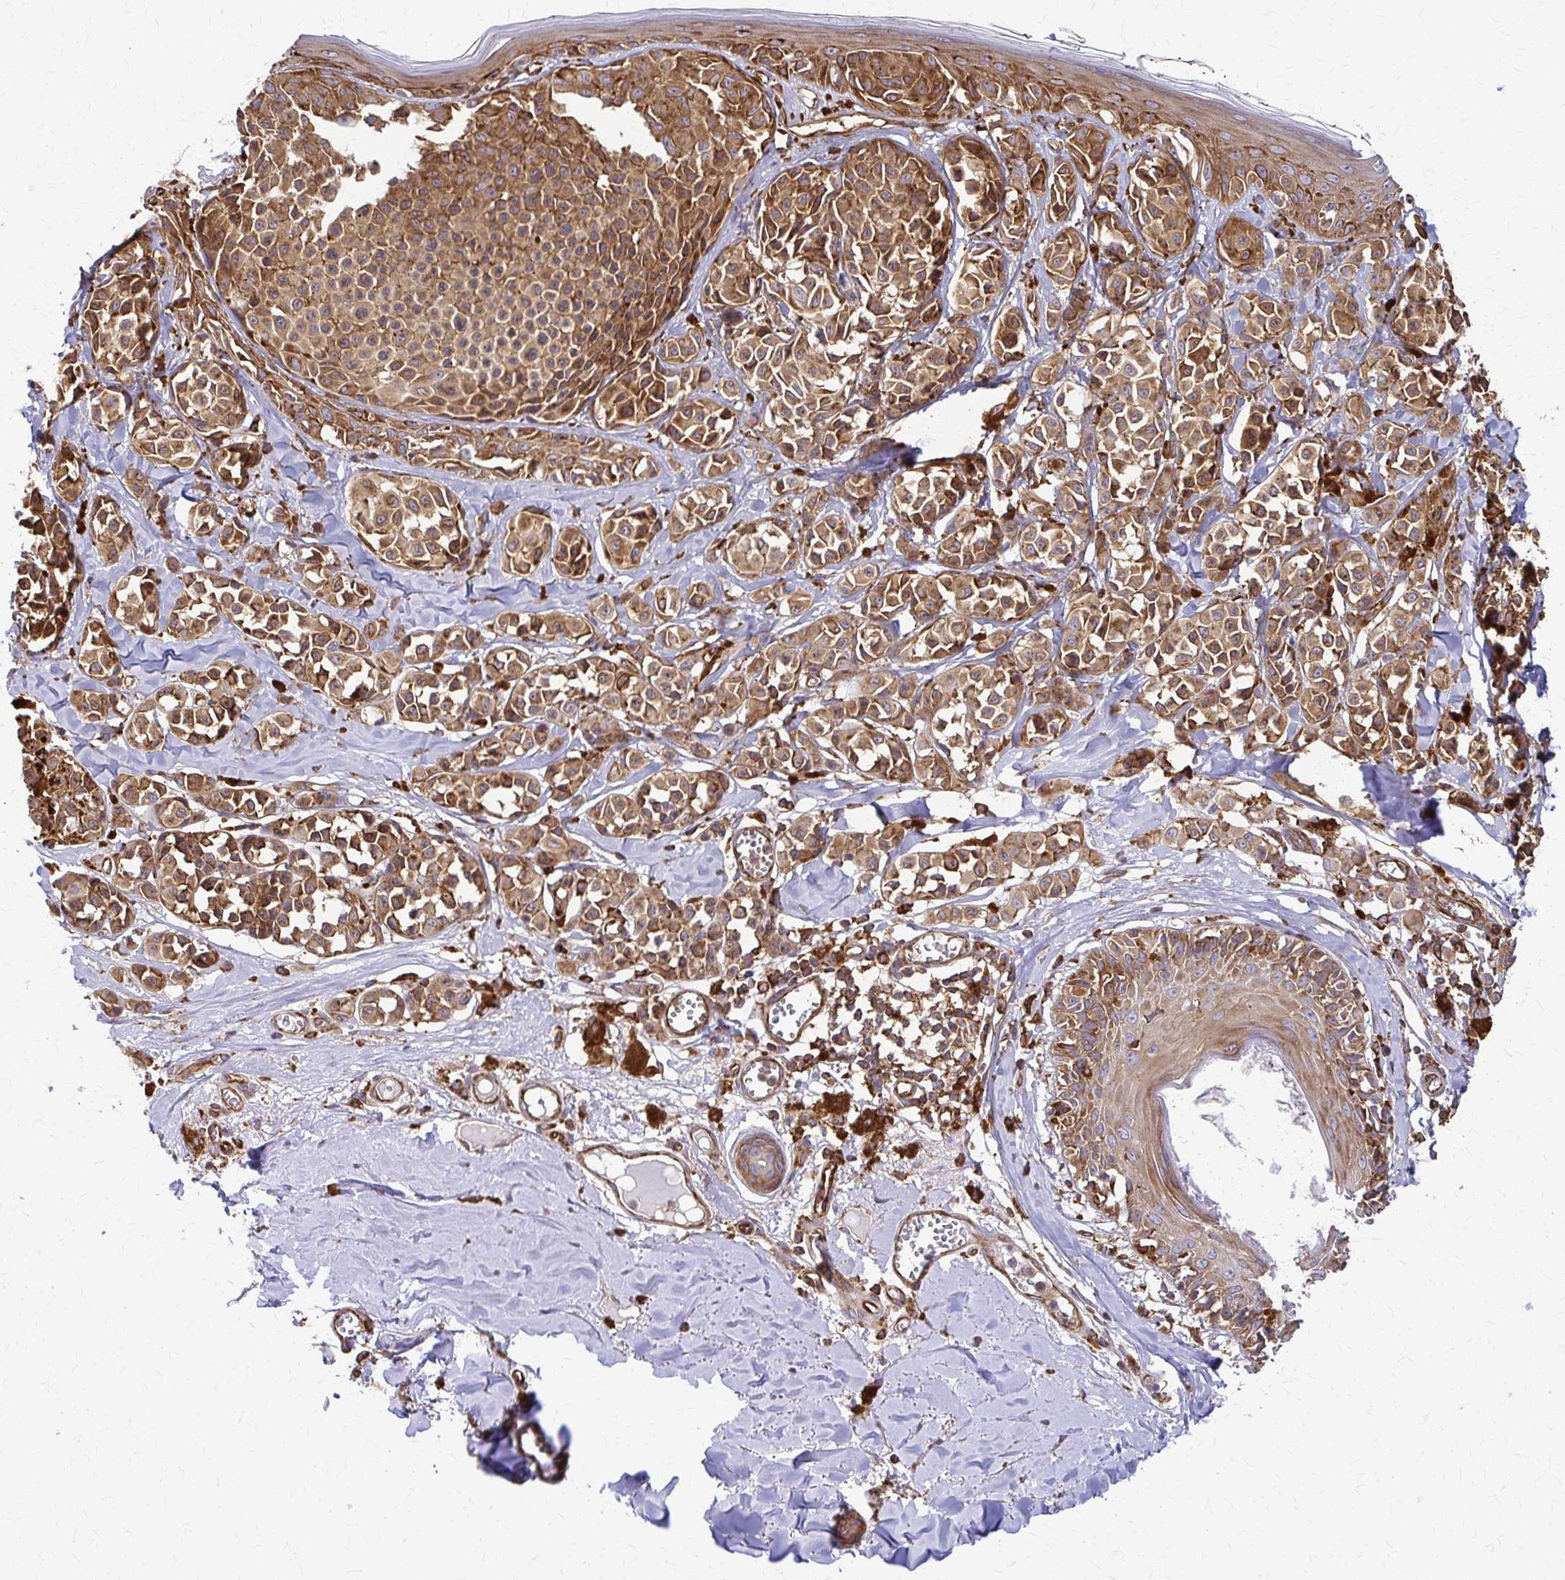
{"staining": {"intensity": "moderate", "quantity": ">75%", "location": "cytoplasmic/membranous"}, "tissue": "melanoma", "cell_type": "Tumor cells", "image_type": "cancer", "snomed": [{"axis": "morphology", "description": "Malignant melanoma, NOS"}, {"axis": "topography", "description": "Skin"}], "caption": "Immunohistochemistry photomicrograph of neoplastic tissue: malignant melanoma stained using immunohistochemistry (IHC) shows medium levels of moderate protein expression localized specifically in the cytoplasmic/membranous of tumor cells, appearing as a cytoplasmic/membranous brown color.", "gene": "WASF2", "patient": {"sex": "female", "age": 43}}